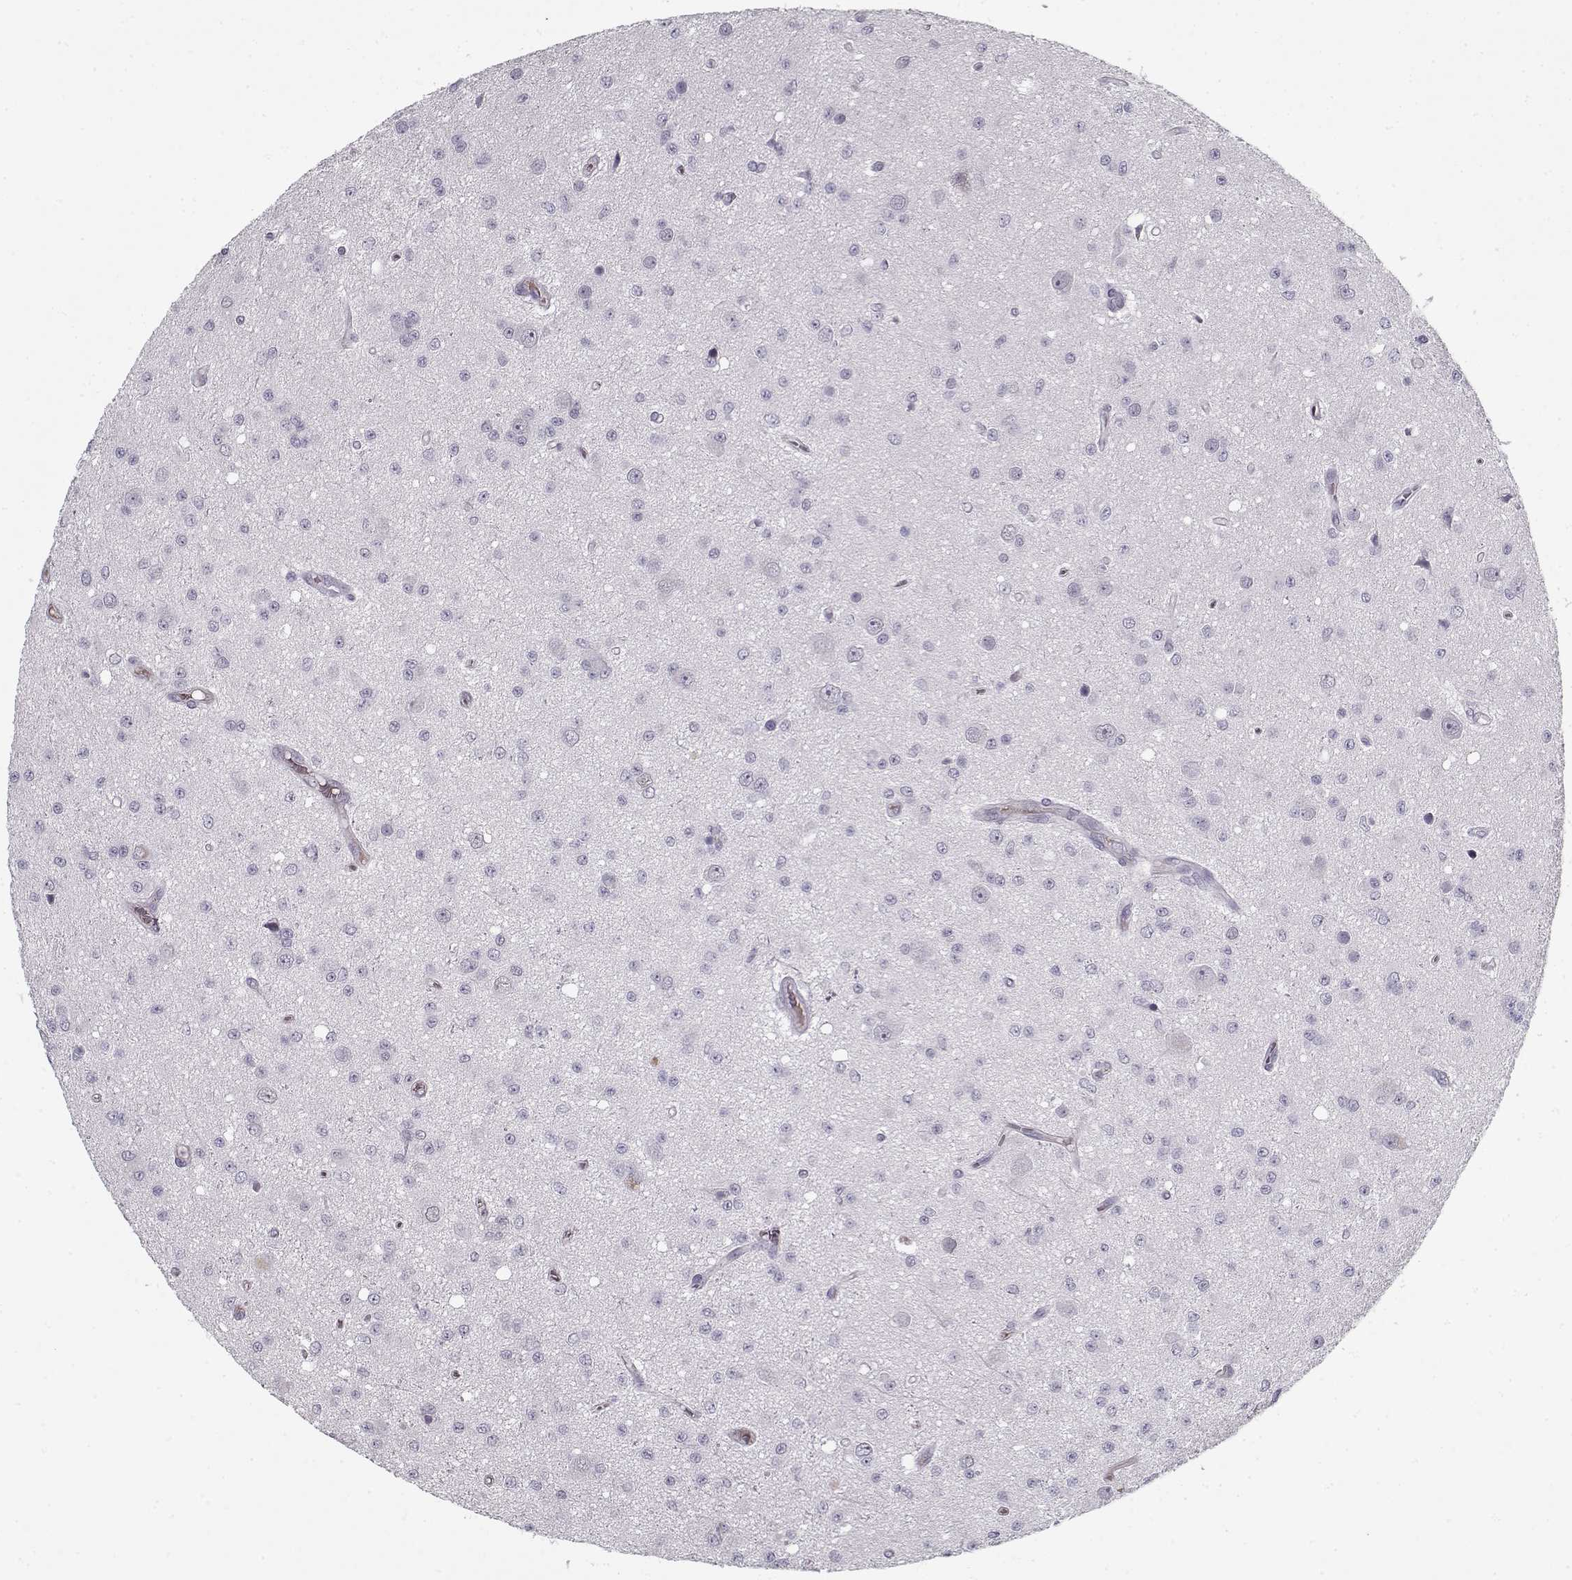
{"staining": {"intensity": "negative", "quantity": "none", "location": "none"}, "tissue": "glioma", "cell_type": "Tumor cells", "image_type": "cancer", "snomed": [{"axis": "morphology", "description": "Glioma, malignant, Low grade"}, {"axis": "topography", "description": "Brain"}], "caption": "DAB (3,3'-diaminobenzidine) immunohistochemical staining of human malignant low-grade glioma shows no significant positivity in tumor cells. (DAB immunohistochemistry (IHC), high magnification).", "gene": "SPACA9", "patient": {"sex": "female", "age": 45}}